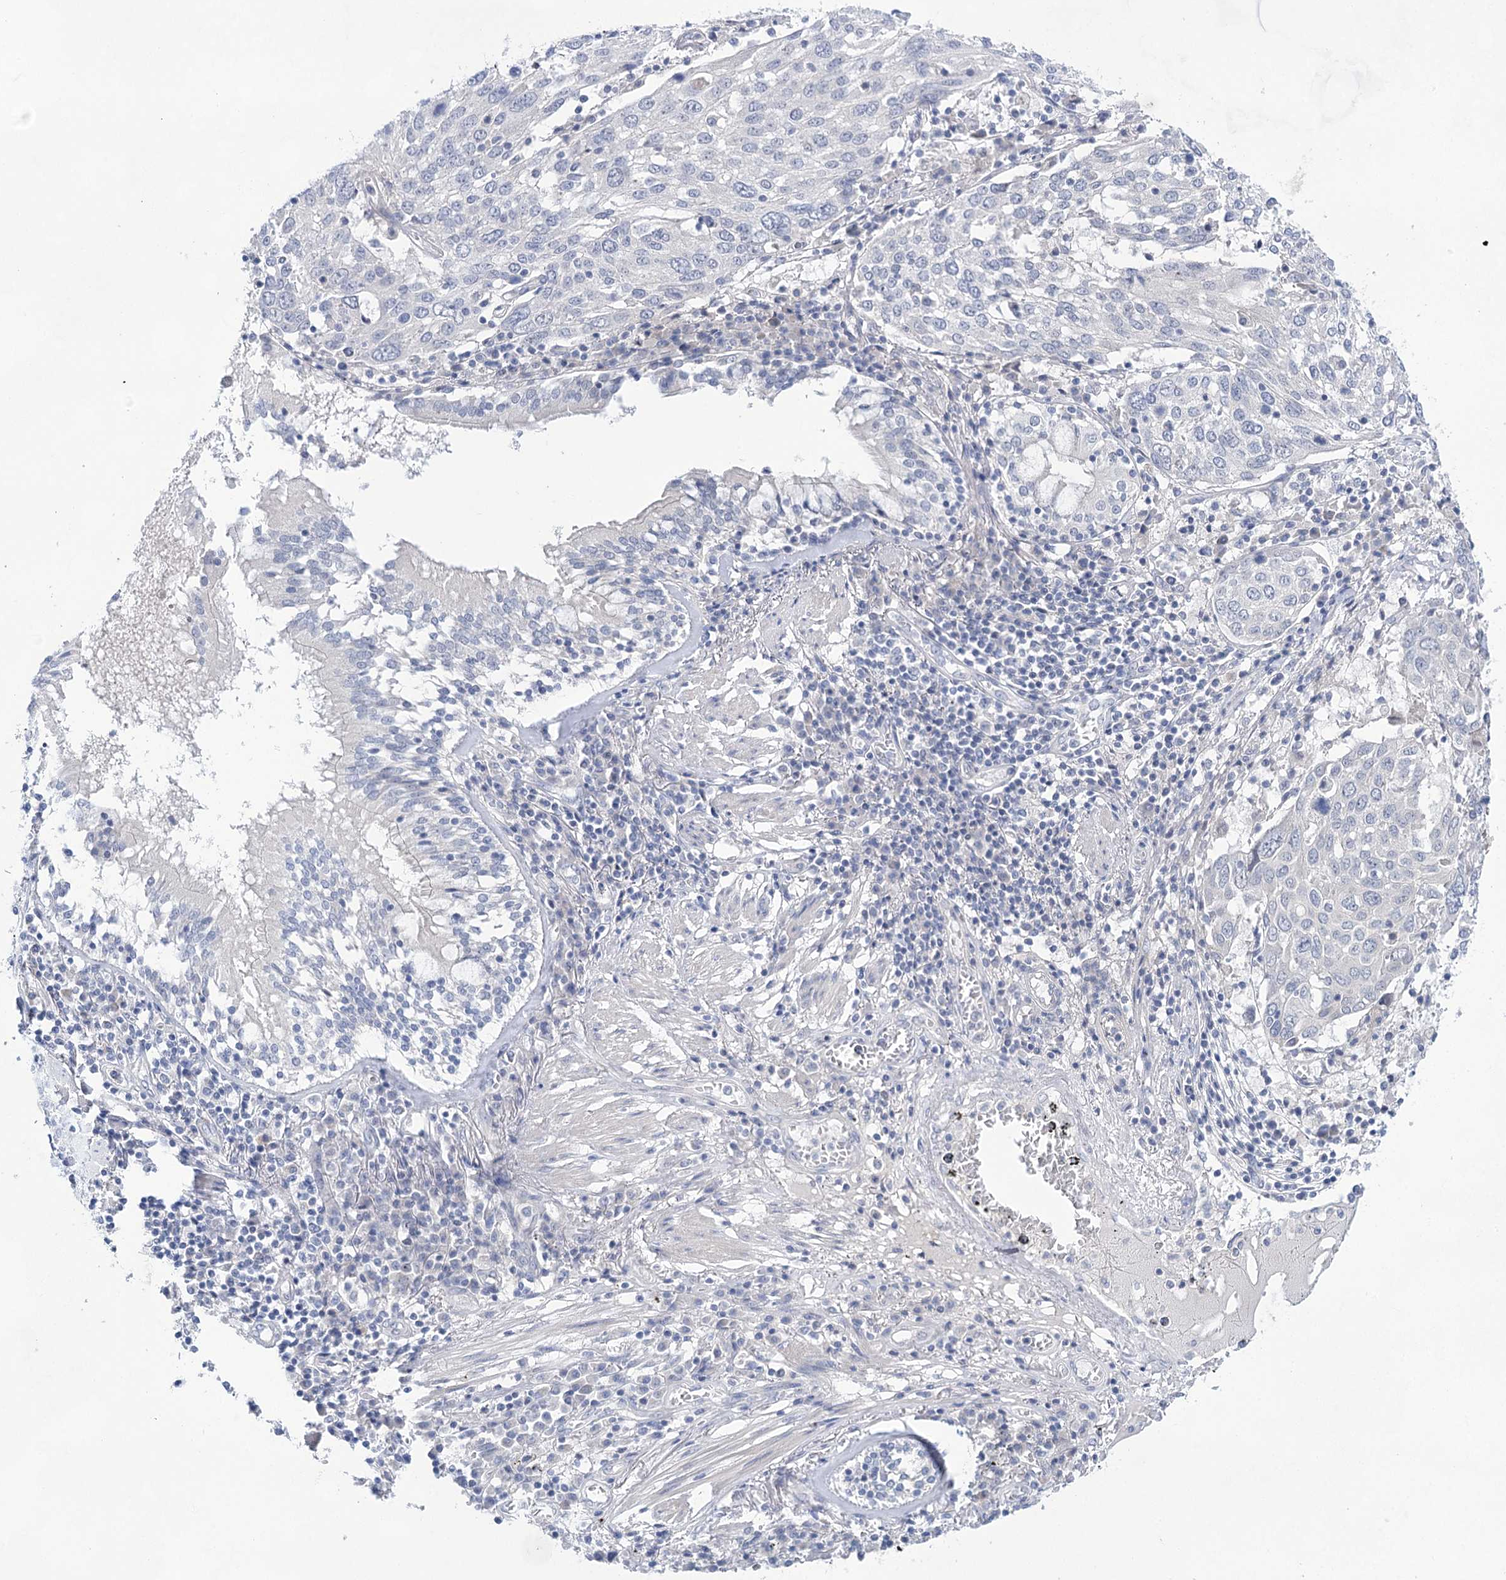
{"staining": {"intensity": "negative", "quantity": "none", "location": "none"}, "tissue": "lung cancer", "cell_type": "Tumor cells", "image_type": "cancer", "snomed": [{"axis": "morphology", "description": "Squamous cell carcinoma, NOS"}, {"axis": "topography", "description": "Lung"}], "caption": "Squamous cell carcinoma (lung) was stained to show a protein in brown. There is no significant staining in tumor cells. Nuclei are stained in blue.", "gene": "LALBA", "patient": {"sex": "male", "age": 65}}